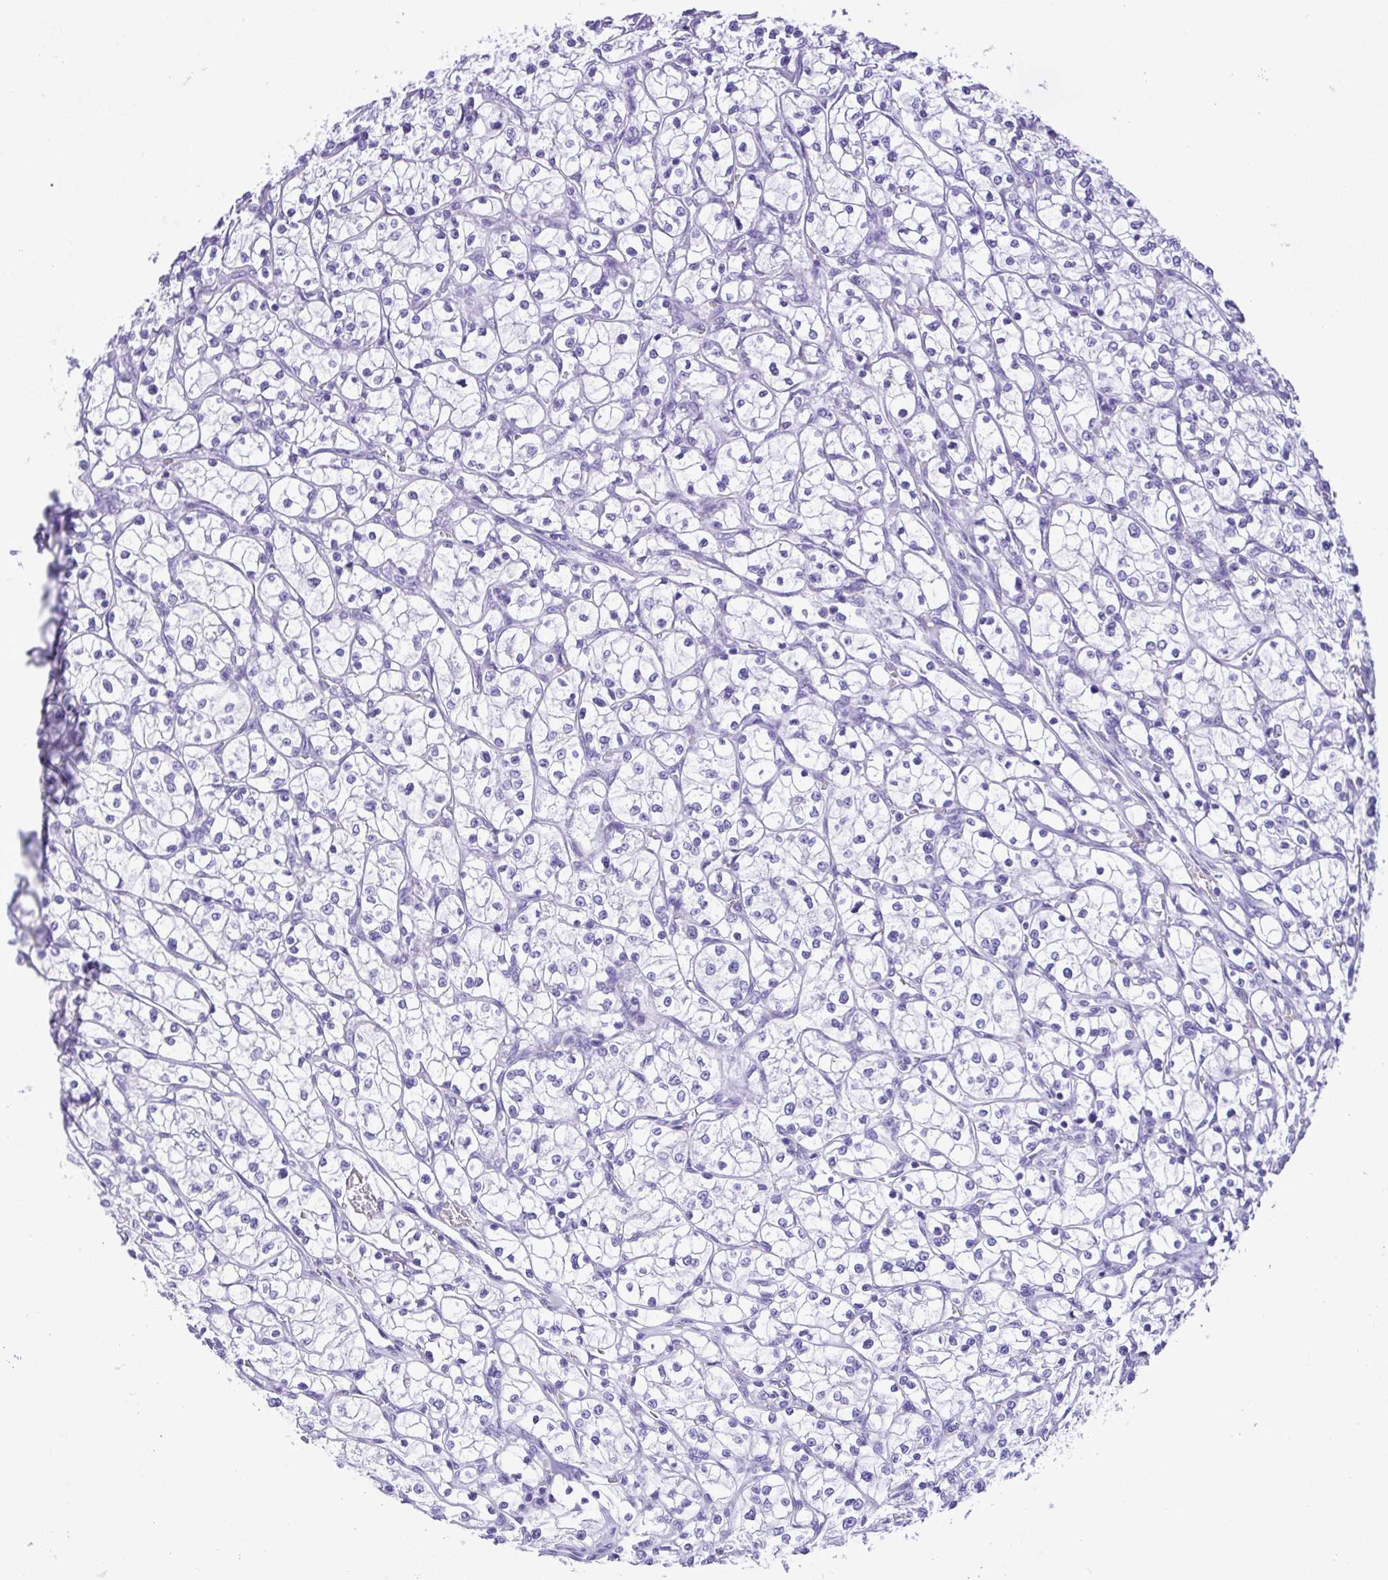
{"staining": {"intensity": "negative", "quantity": "none", "location": "none"}, "tissue": "renal cancer", "cell_type": "Tumor cells", "image_type": "cancer", "snomed": [{"axis": "morphology", "description": "Adenocarcinoma, NOS"}, {"axis": "topography", "description": "Kidney"}], "caption": "A photomicrograph of human adenocarcinoma (renal) is negative for staining in tumor cells.", "gene": "PAK3", "patient": {"sex": "female", "age": 64}}